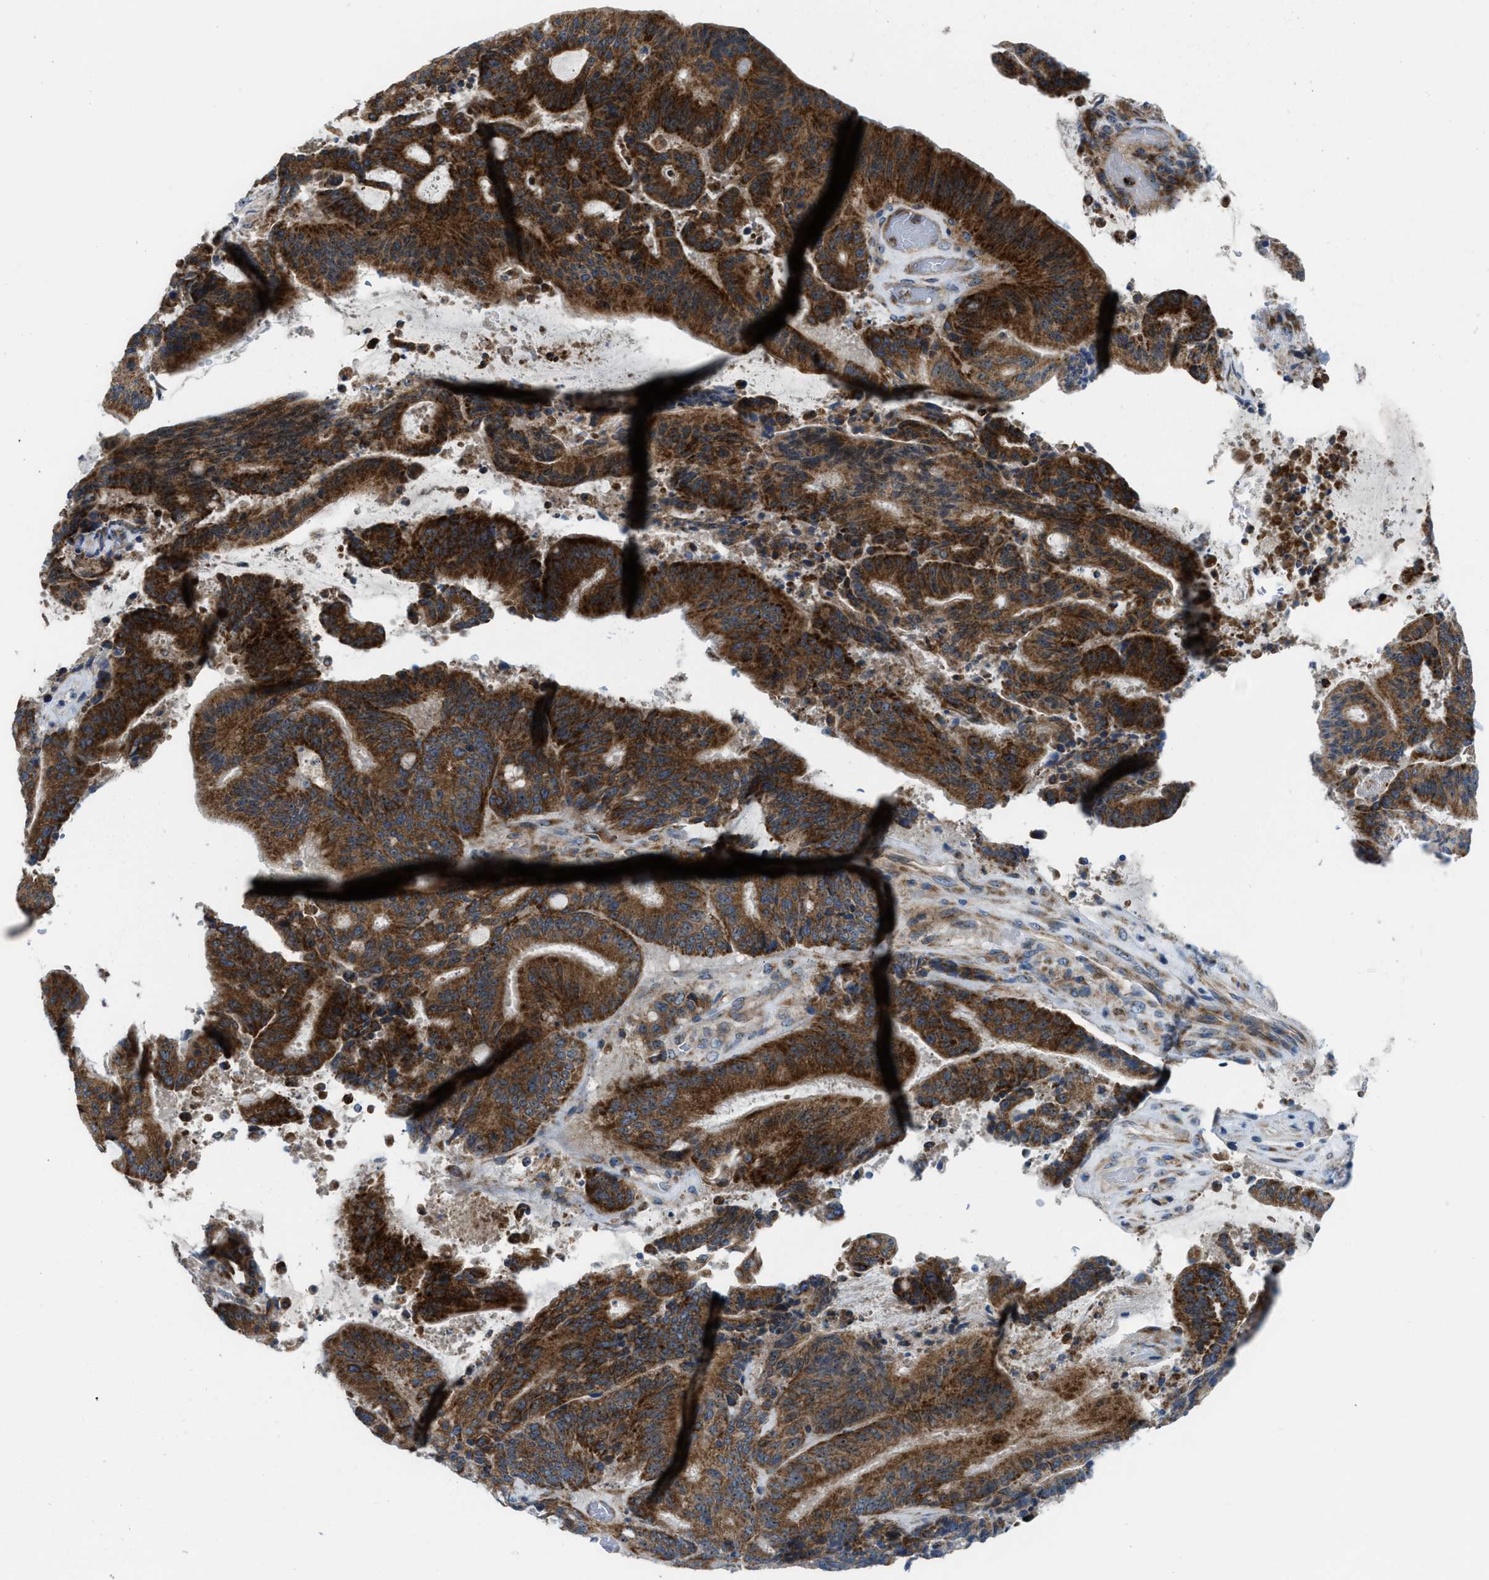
{"staining": {"intensity": "strong", "quantity": ">75%", "location": "cytoplasmic/membranous"}, "tissue": "liver cancer", "cell_type": "Tumor cells", "image_type": "cancer", "snomed": [{"axis": "morphology", "description": "Normal tissue, NOS"}, {"axis": "morphology", "description": "Cholangiocarcinoma"}, {"axis": "topography", "description": "Liver"}, {"axis": "topography", "description": "Peripheral nerve tissue"}], "caption": "Human liver cancer (cholangiocarcinoma) stained with a protein marker exhibits strong staining in tumor cells.", "gene": "TPH1", "patient": {"sex": "female", "age": 73}}